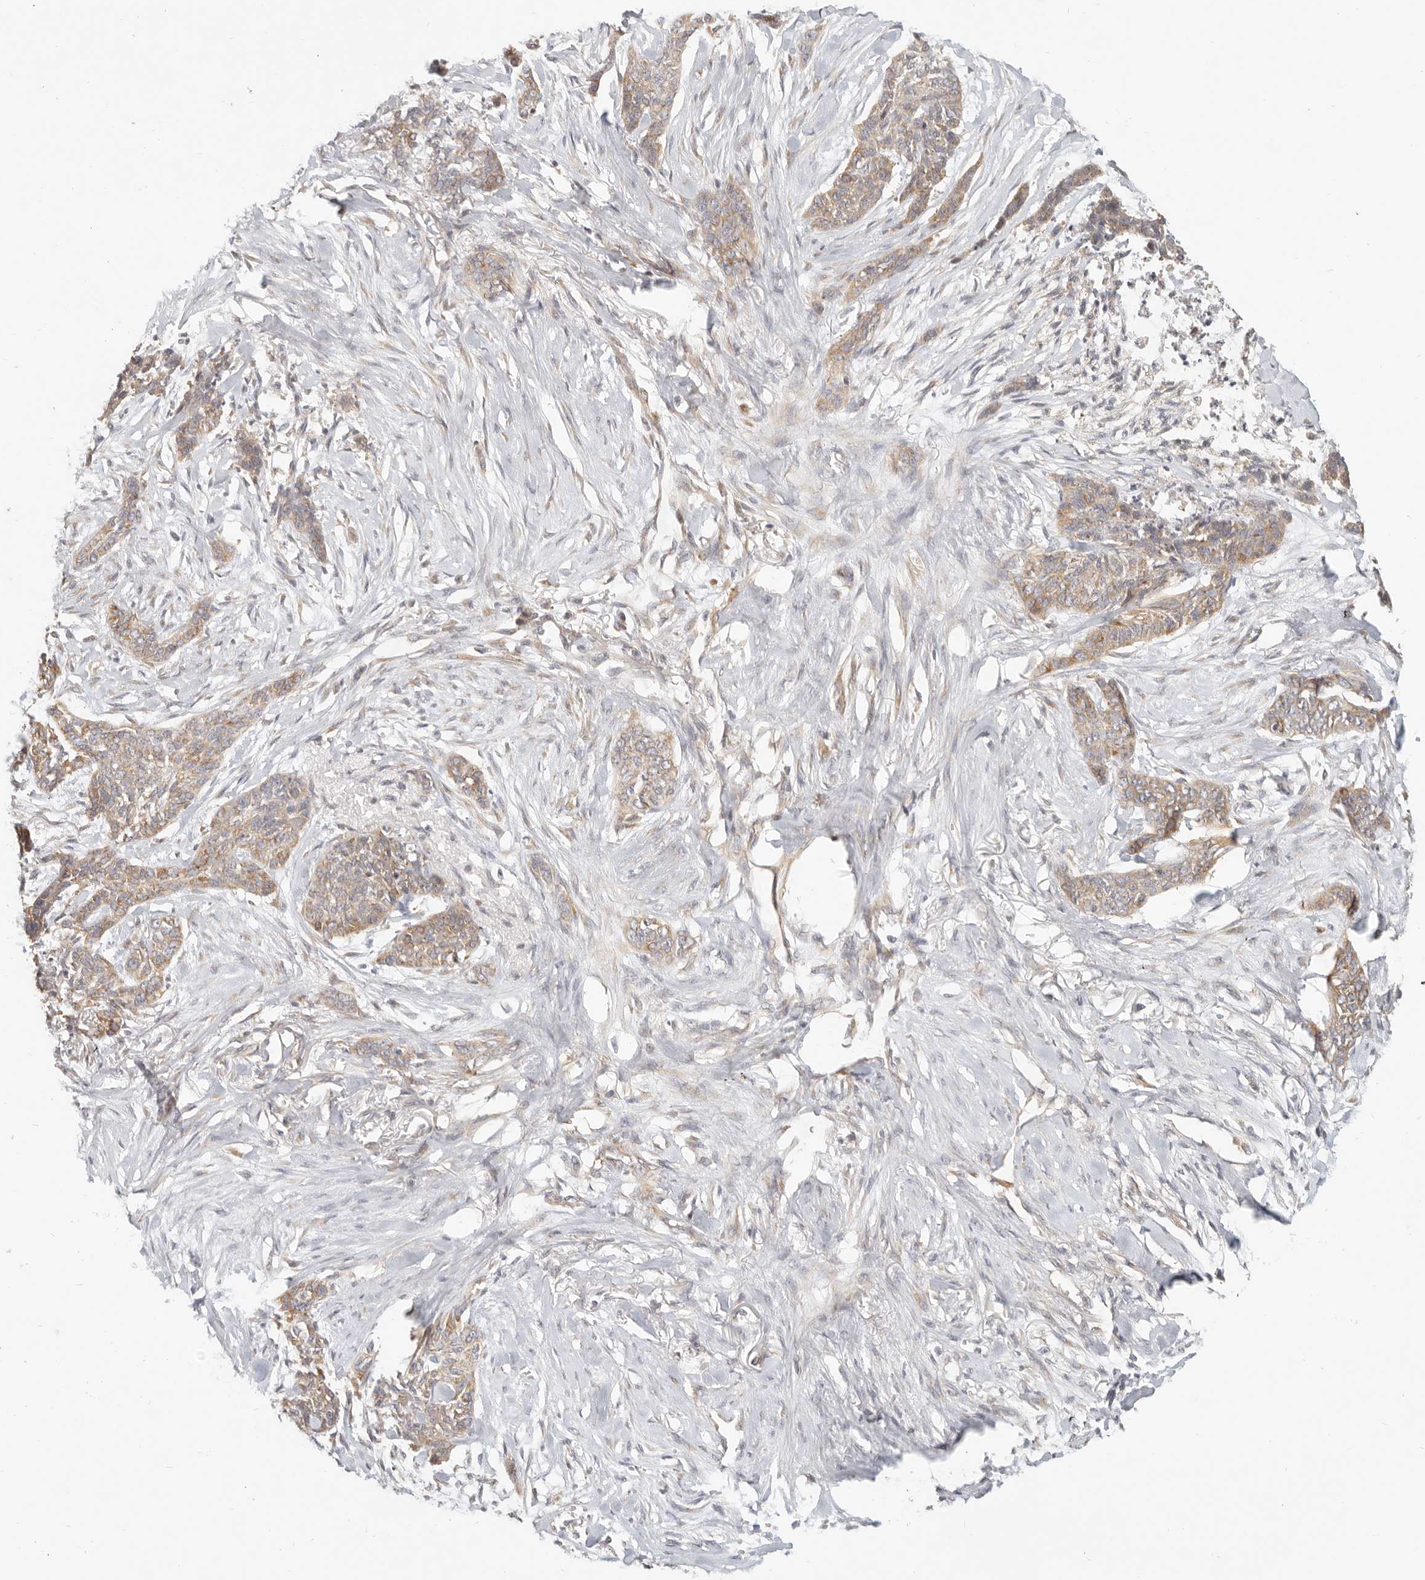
{"staining": {"intensity": "moderate", "quantity": ">75%", "location": "cytoplasmic/membranous"}, "tissue": "skin cancer", "cell_type": "Tumor cells", "image_type": "cancer", "snomed": [{"axis": "morphology", "description": "Basal cell carcinoma"}, {"axis": "topography", "description": "Skin"}], "caption": "Approximately >75% of tumor cells in skin basal cell carcinoma show moderate cytoplasmic/membranous protein staining as visualized by brown immunohistochemical staining.", "gene": "PABPC4", "patient": {"sex": "female", "age": 64}}